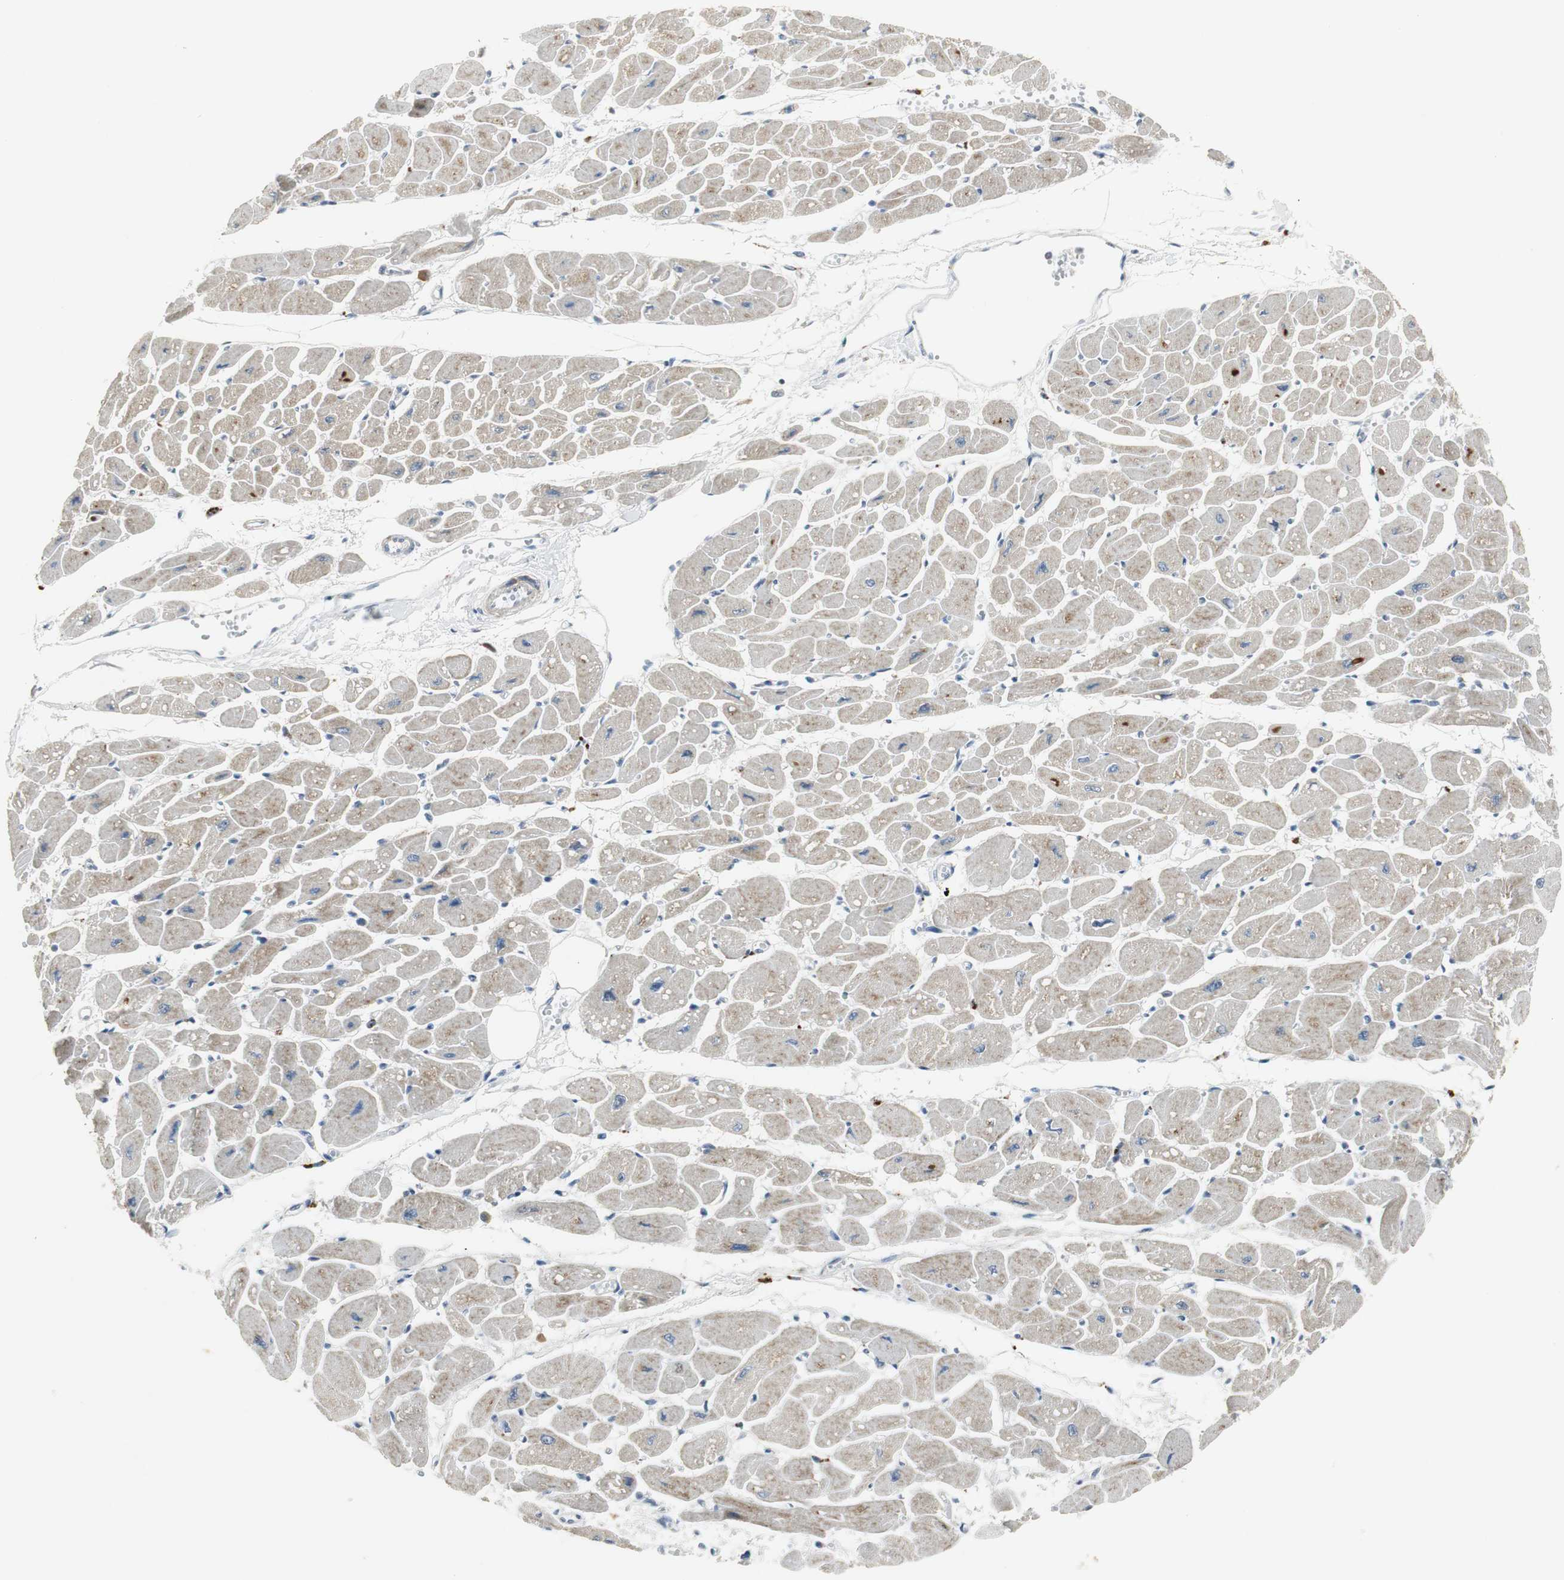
{"staining": {"intensity": "weak", "quantity": "25%-75%", "location": "cytoplasmic/membranous"}, "tissue": "heart muscle", "cell_type": "Cardiomyocytes", "image_type": "normal", "snomed": [{"axis": "morphology", "description": "Normal tissue, NOS"}, {"axis": "topography", "description": "Heart"}], "caption": "Immunohistochemistry (IHC) micrograph of benign heart muscle: heart muscle stained using immunohistochemistry reveals low levels of weak protein expression localized specifically in the cytoplasmic/membranous of cardiomyocytes, appearing as a cytoplasmic/membranous brown color.", "gene": "NLGN1", "patient": {"sex": "female", "age": 54}}